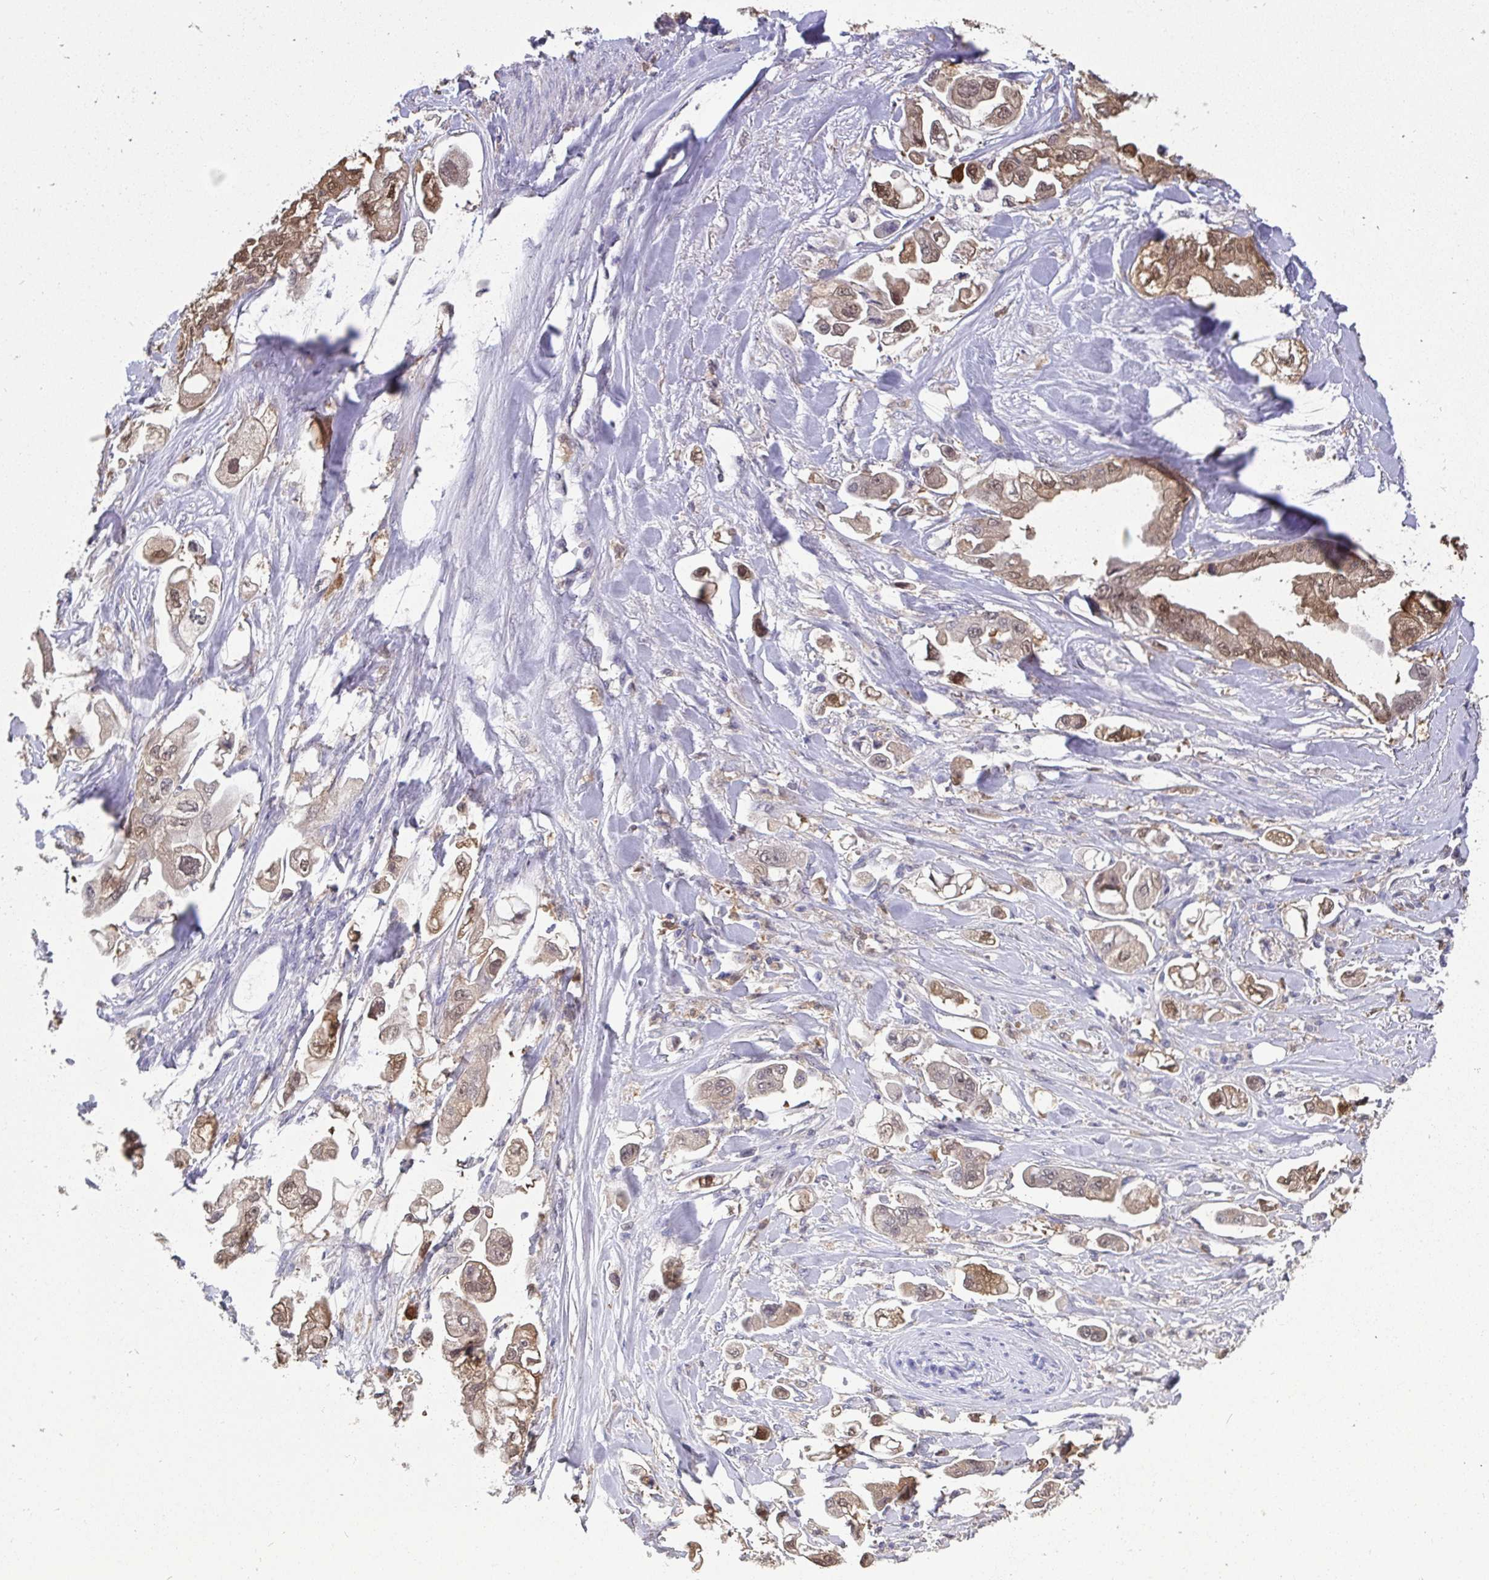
{"staining": {"intensity": "moderate", "quantity": ">75%", "location": "cytoplasmic/membranous,nuclear"}, "tissue": "stomach cancer", "cell_type": "Tumor cells", "image_type": "cancer", "snomed": [{"axis": "morphology", "description": "Adenocarcinoma, NOS"}, {"axis": "topography", "description": "Stomach"}], "caption": "A micrograph showing moderate cytoplasmic/membranous and nuclear expression in approximately >75% of tumor cells in adenocarcinoma (stomach), as visualized by brown immunohistochemical staining.", "gene": "IDH1", "patient": {"sex": "male", "age": 62}}